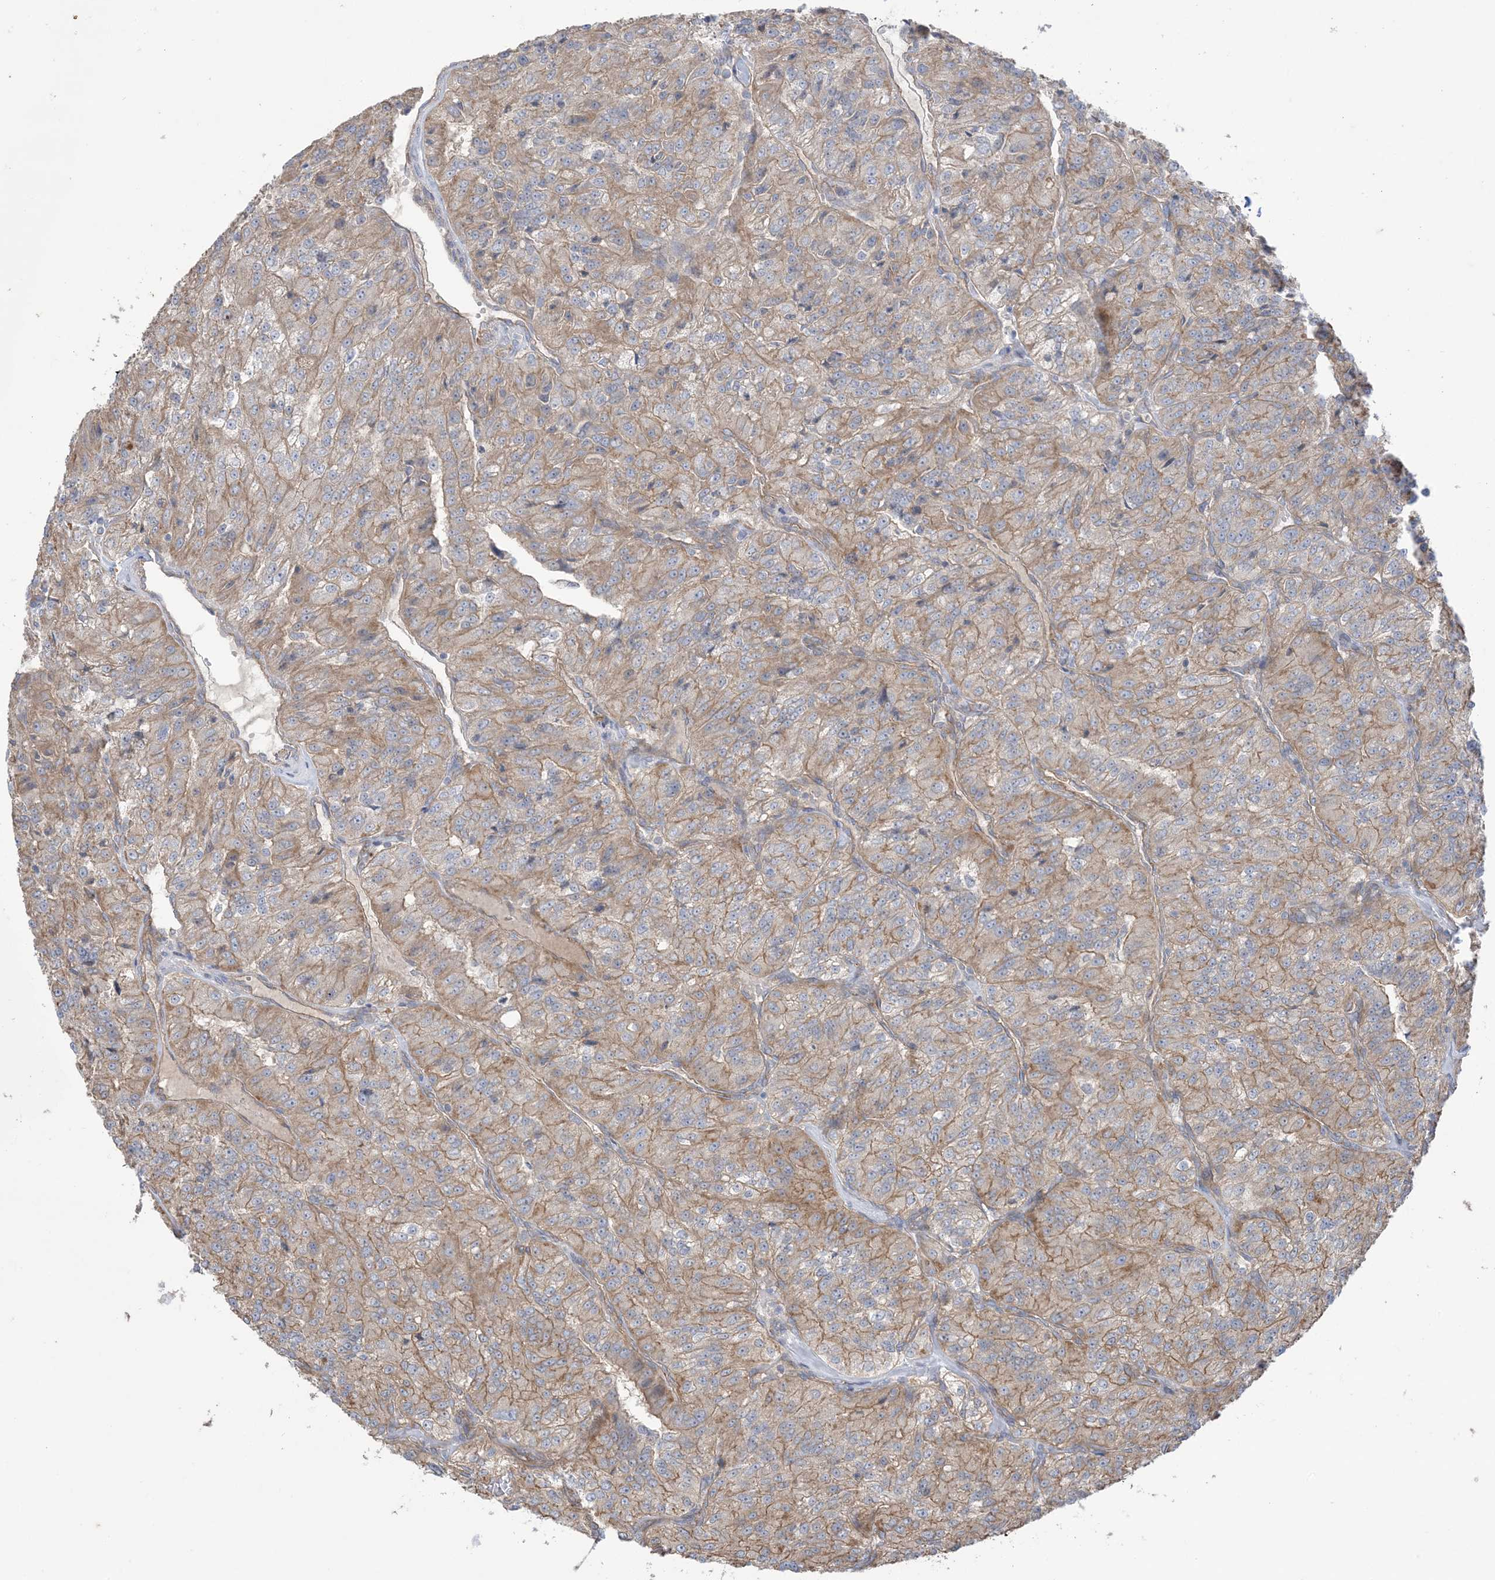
{"staining": {"intensity": "moderate", "quantity": "25%-75%", "location": "cytoplasmic/membranous"}, "tissue": "renal cancer", "cell_type": "Tumor cells", "image_type": "cancer", "snomed": [{"axis": "morphology", "description": "Adenocarcinoma, NOS"}, {"axis": "topography", "description": "Kidney"}], "caption": "DAB immunohistochemical staining of human adenocarcinoma (renal) reveals moderate cytoplasmic/membranous protein positivity in approximately 25%-75% of tumor cells.", "gene": "CCNY", "patient": {"sex": "female", "age": 63}}